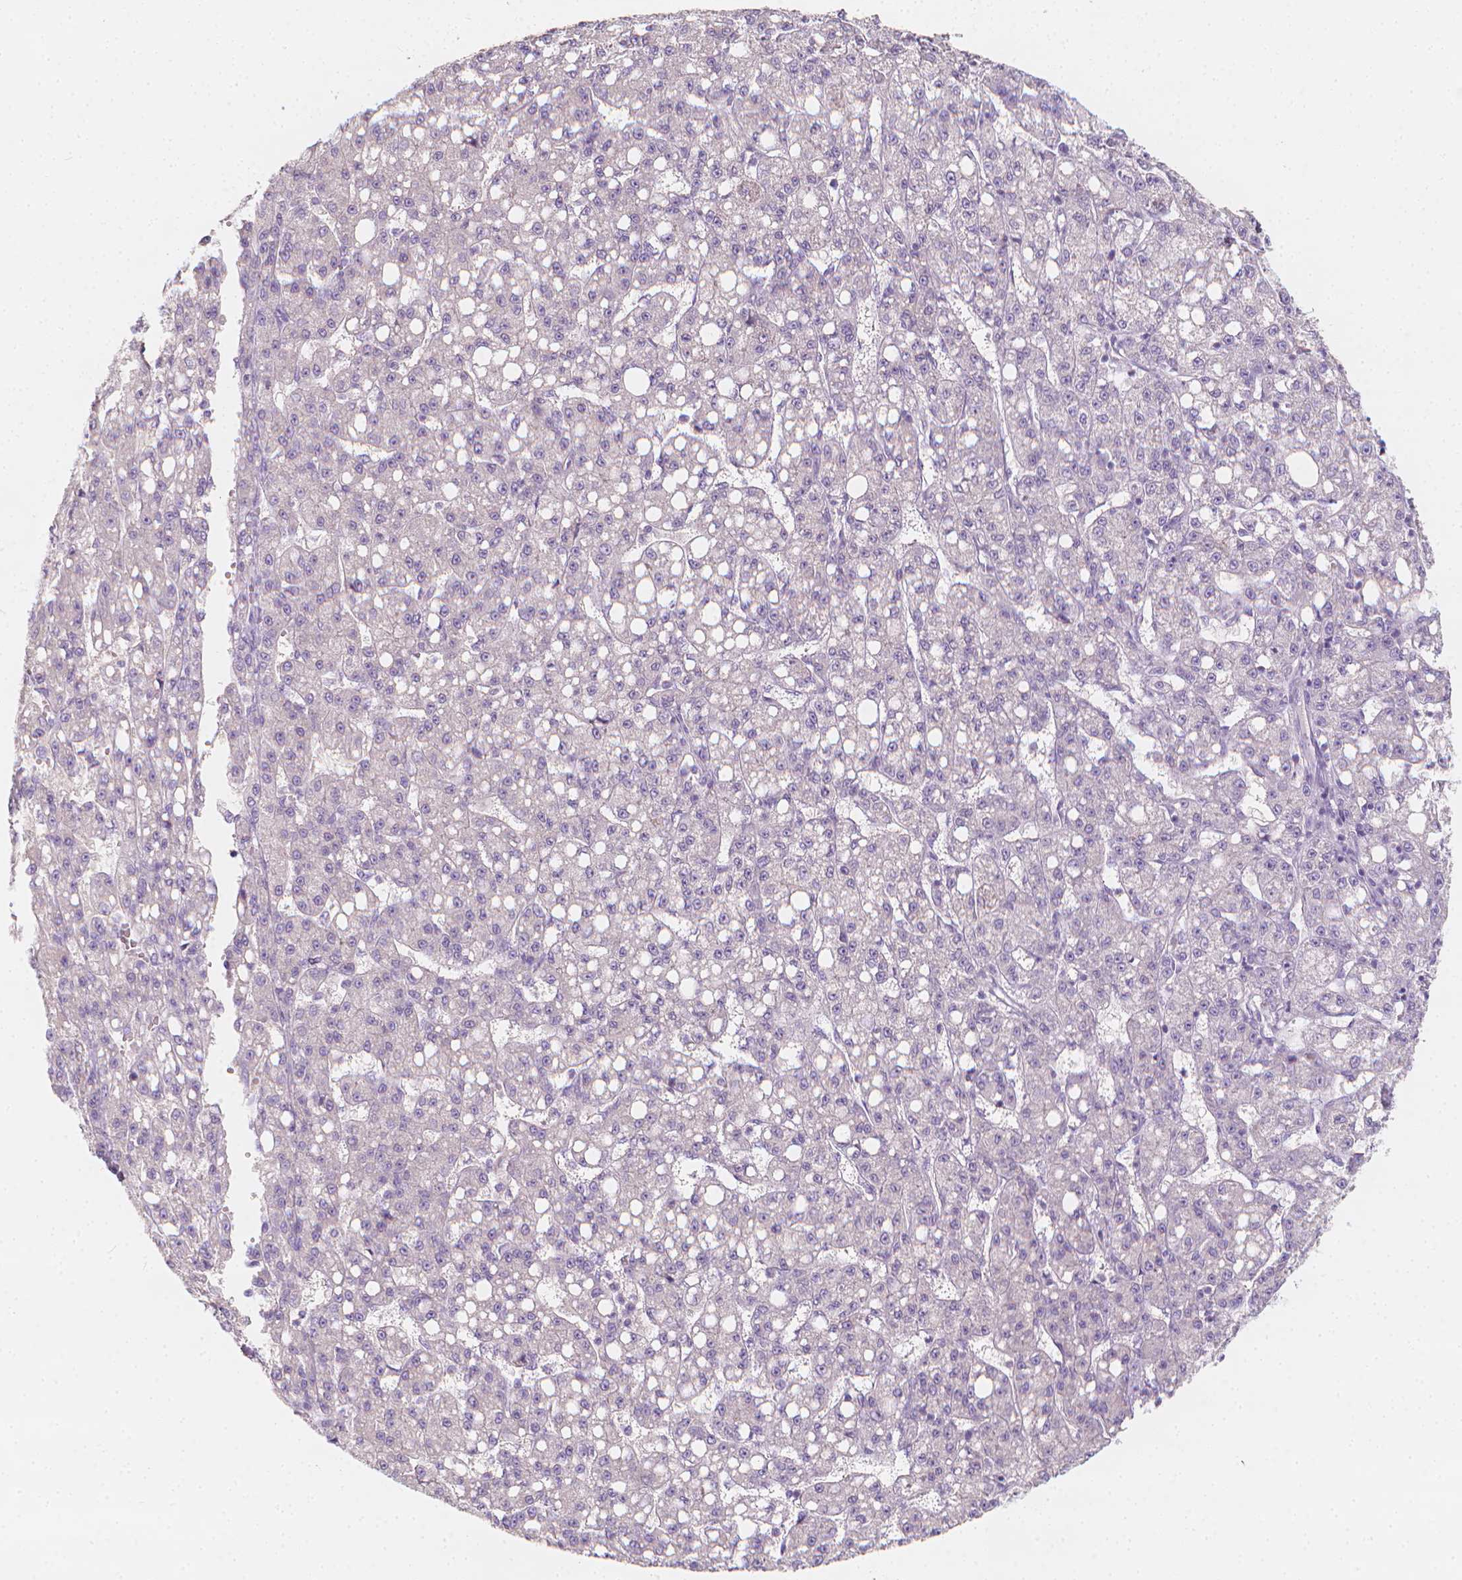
{"staining": {"intensity": "negative", "quantity": "none", "location": "none"}, "tissue": "liver cancer", "cell_type": "Tumor cells", "image_type": "cancer", "snomed": [{"axis": "morphology", "description": "Carcinoma, Hepatocellular, NOS"}, {"axis": "topography", "description": "Liver"}], "caption": "Photomicrograph shows no significant protein positivity in tumor cells of hepatocellular carcinoma (liver).", "gene": "RBFOX1", "patient": {"sex": "female", "age": 65}}